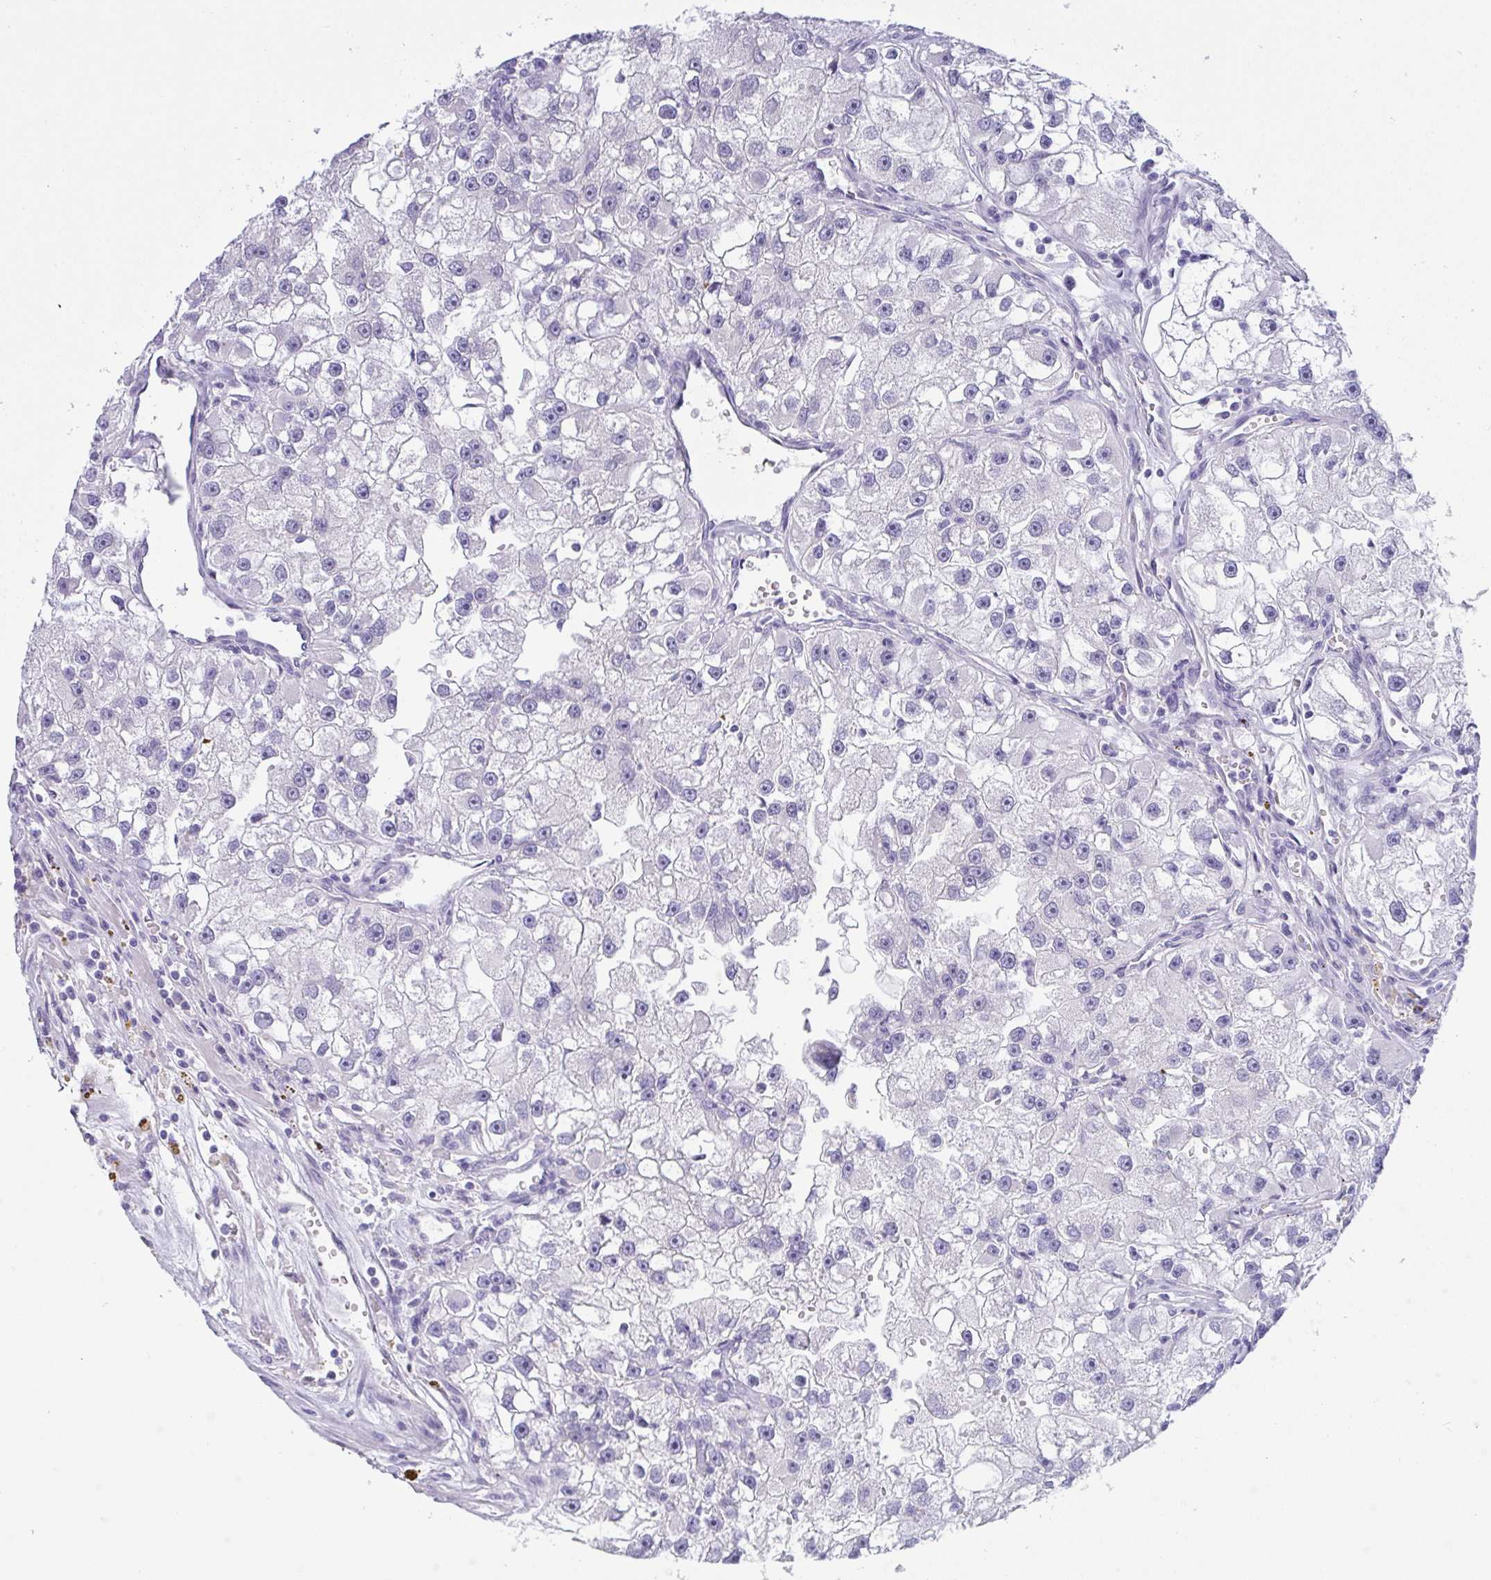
{"staining": {"intensity": "negative", "quantity": "none", "location": "none"}, "tissue": "renal cancer", "cell_type": "Tumor cells", "image_type": "cancer", "snomed": [{"axis": "morphology", "description": "Adenocarcinoma, NOS"}, {"axis": "topography", "description": "Kidney"}], "caption": "Tumor cells are negative for protein expression in human renal cancer. (Immunohistochemistry (ihc), brightfield microscopy, high magnification).", "gene": "PRDM9", "patient": {"sex": "male", "age": 63}}